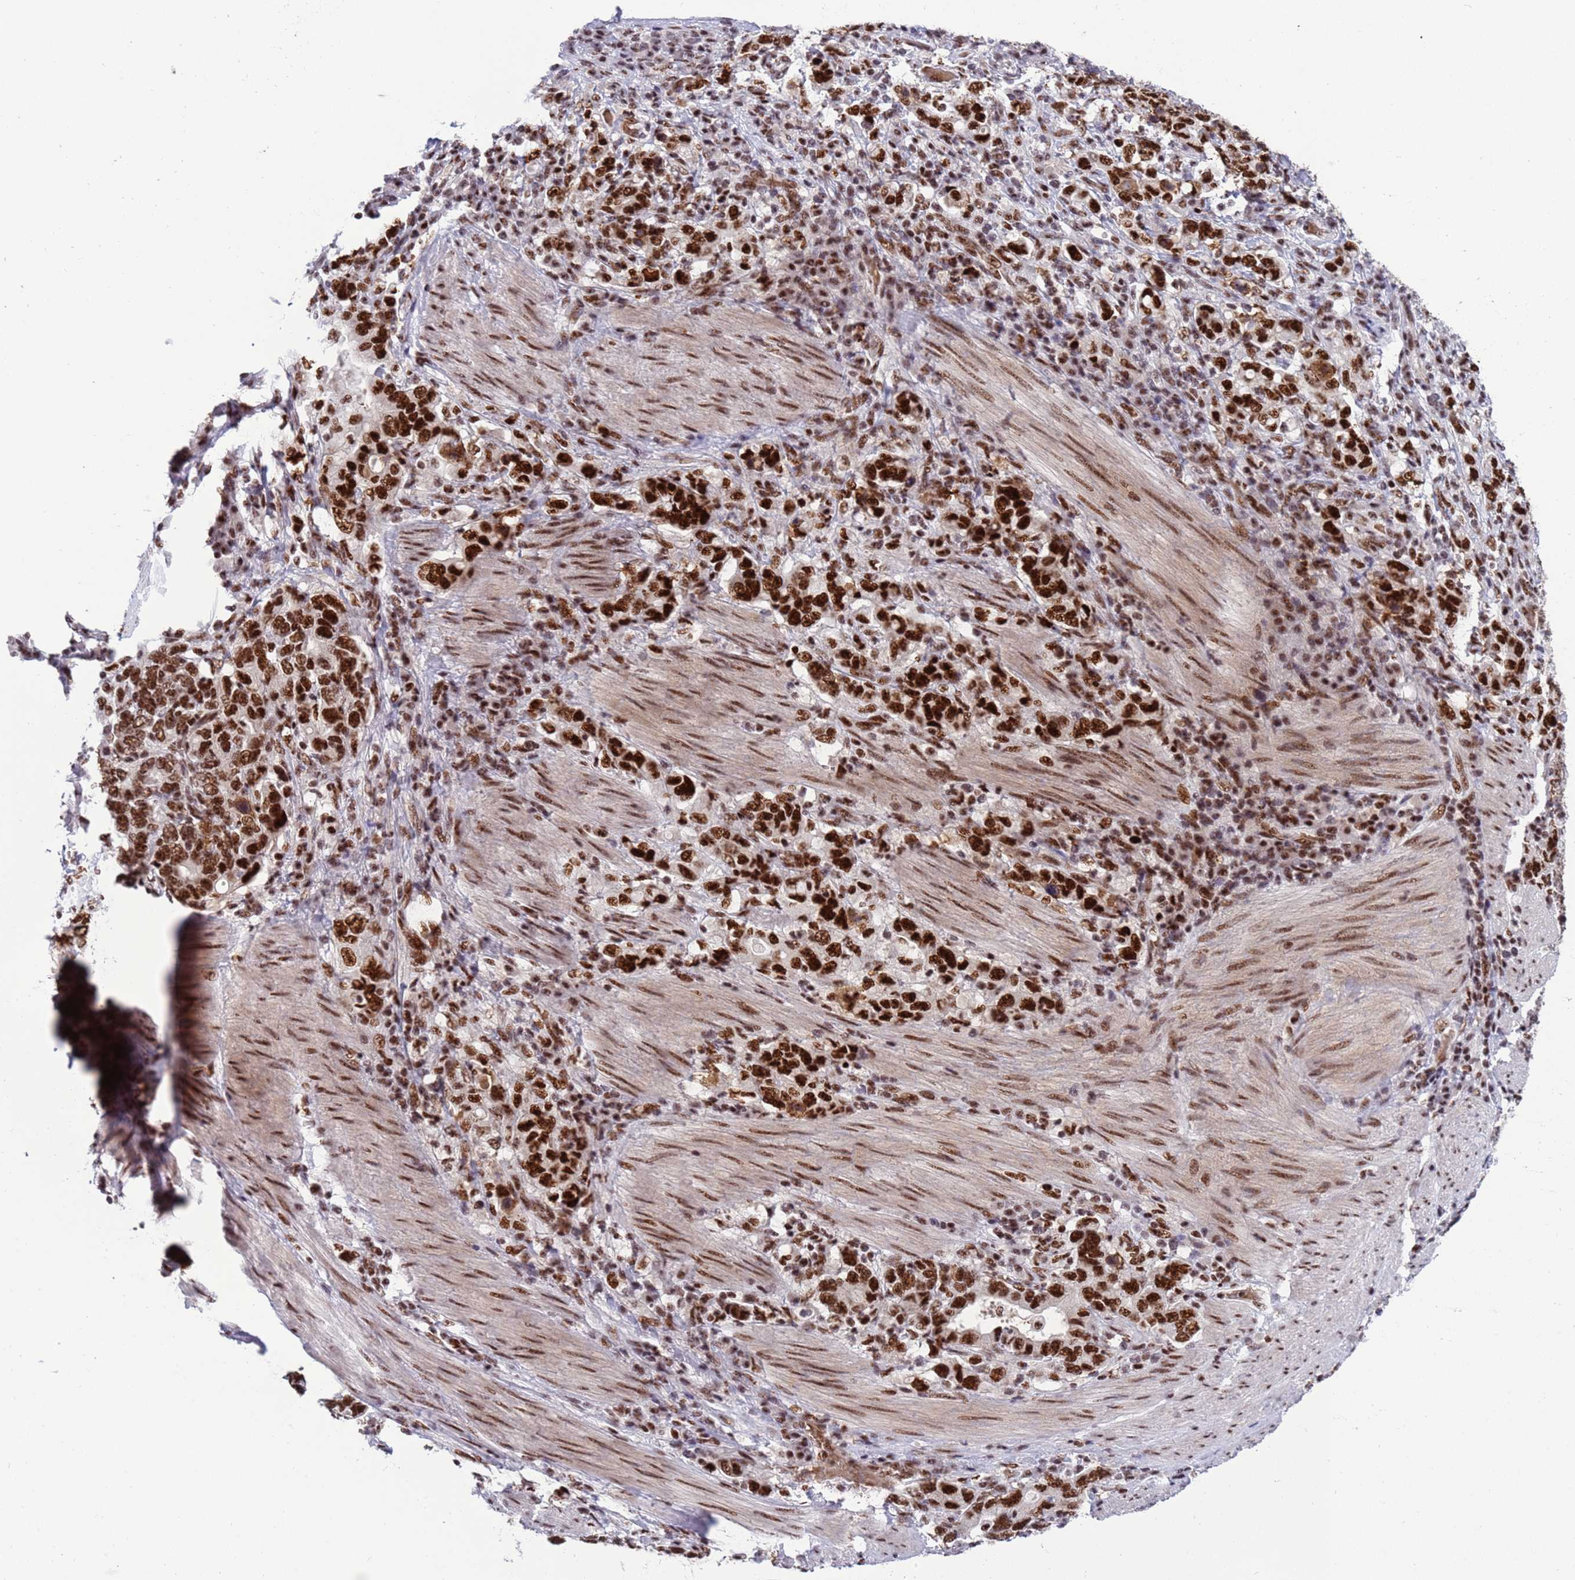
{"staining": {"intensity": "strong", "quantity": ">75%", "location": "nuclear"}, "tissue": "stomach cancer", "cell_type": "Tumor cells", "image_type": "cancer", "snomed": [{"axis": "morphology", "description": "Adenocarcinoma, NOS"}, {"axis": "topography", "description": "Stomach, upper"}, {"axis": "topography", "description": "Stomach"}], "caption": "Immunohistochemical staining of human stomach adenocarcinoma displays strong nuclear protein staining in about >75% of tumor cells. (Stains: DAB (3,3'-diaminobenzidine) in brown, nuclei in blue, Microscopy: brightfield microscopy at high magnification).", "gene": "THOC2", "patient": {"sex": "male", "age": 62}}